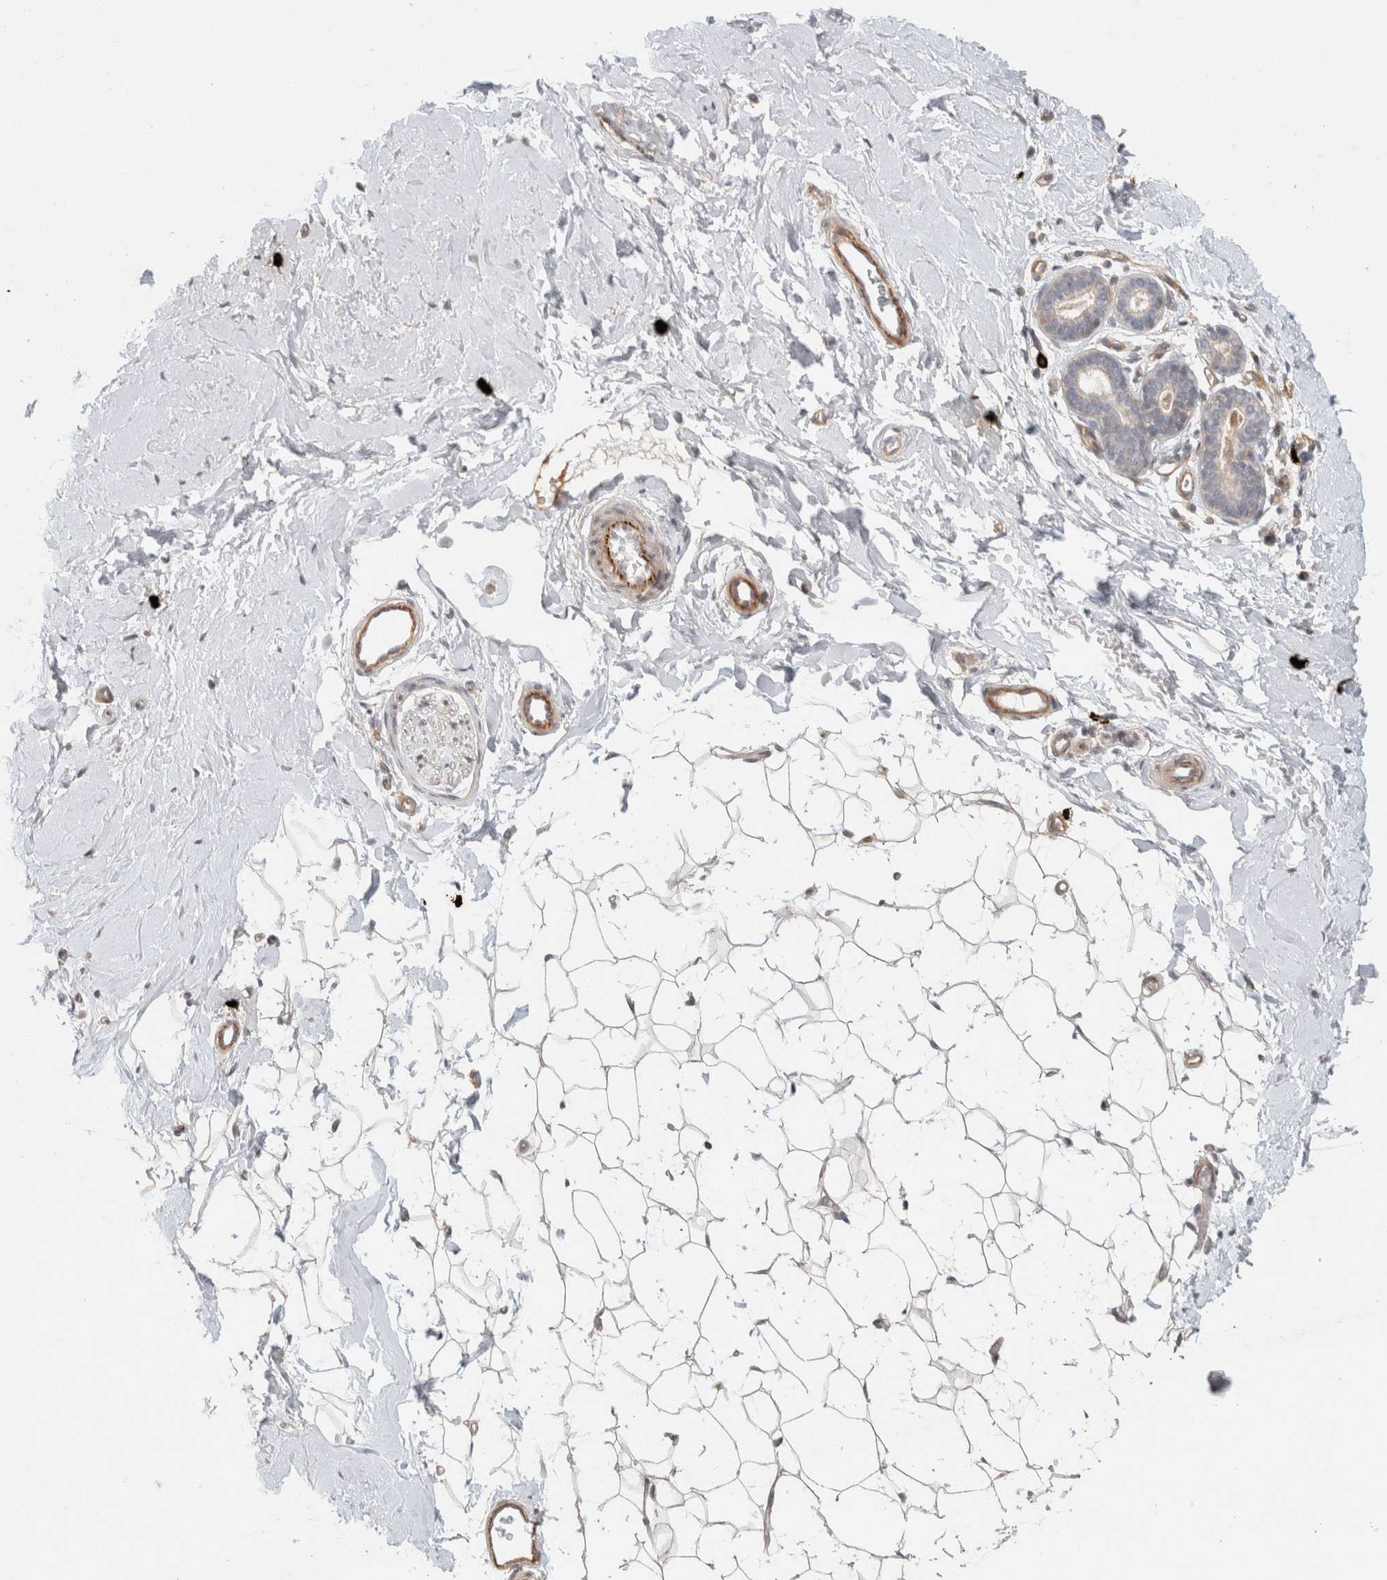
{"staining": {"intensity": "weak", "quantity": ">75%", "location": "cytoplasmic/membranous"}, "tissue": "breast", "cell_type": "Adipocytes", "image_type": "normal", "snomed": [{"axis": "morphology", "description": "Normal tissue, NOS"}, {"axis": "topography", "description": "Breast"}], "caption": "Immunohistochemical staining of unremarkable breast reveals low levels of weak cytoplasmic/membranous positivity in about >75% of adipocytes. (DAB IHC with brightfield microscopy, high magnification).", "gene": "HSPG2", "patient": {"sex": "female", "age": 23}}